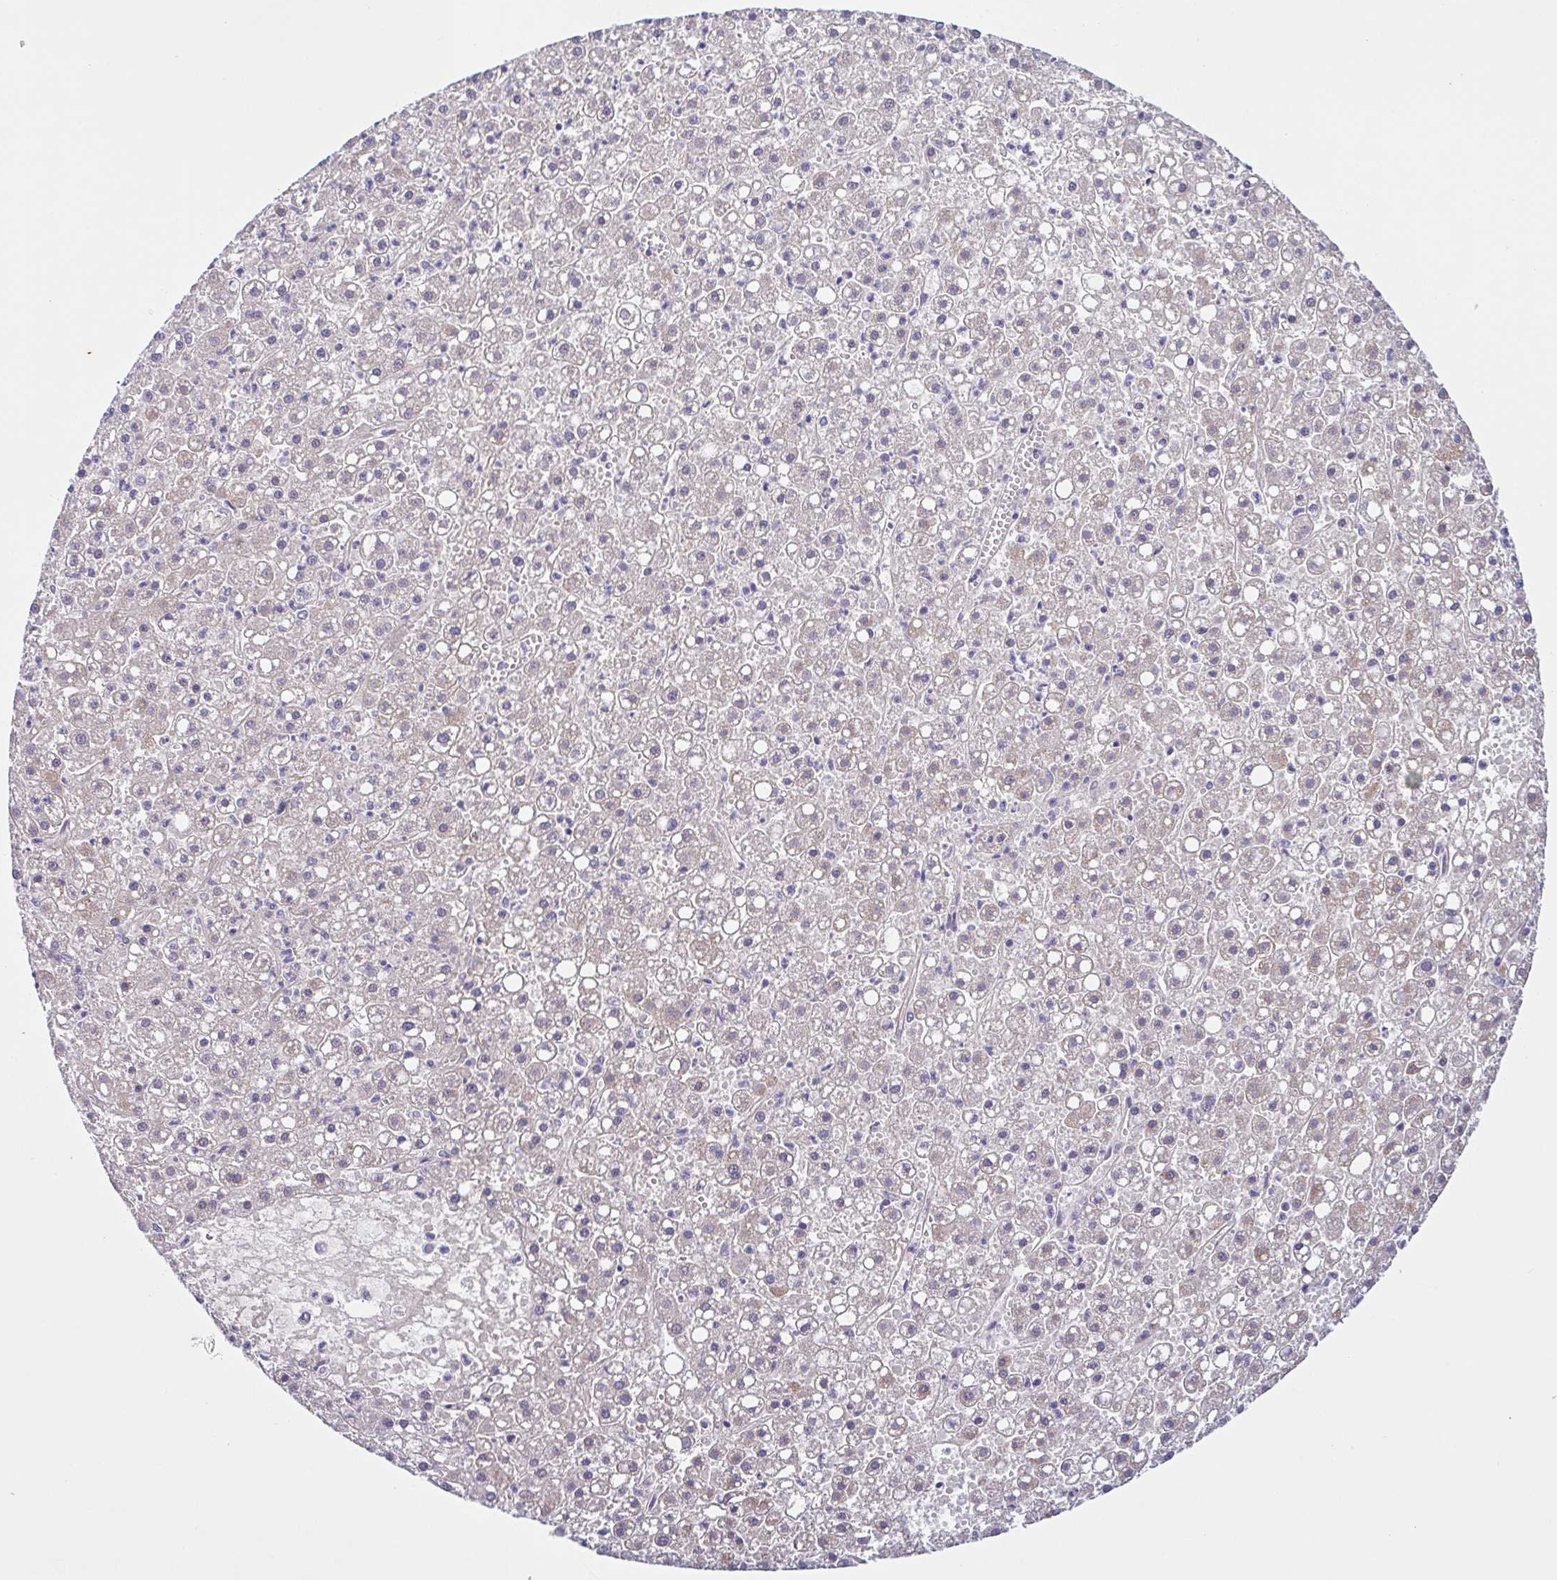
{"staining": {"intensity": "negative", "quantity": "none", "location": "none"}, "tissue": "liver cancer", "cell_type": "Tumor cells", "image_type": "cancer", "snomed": [{"axis": "morphology", "description": "Carcinoma, Hepatocellular, NOS"}, {"axis": "topography", "description": "Liver"}], "caption": "Tumor cells are negative for protein expression in human liver cancer (hepatocellular carcinoma).", "gene": "COL17A1", "patient": {"sex": "male", "age": 67}}